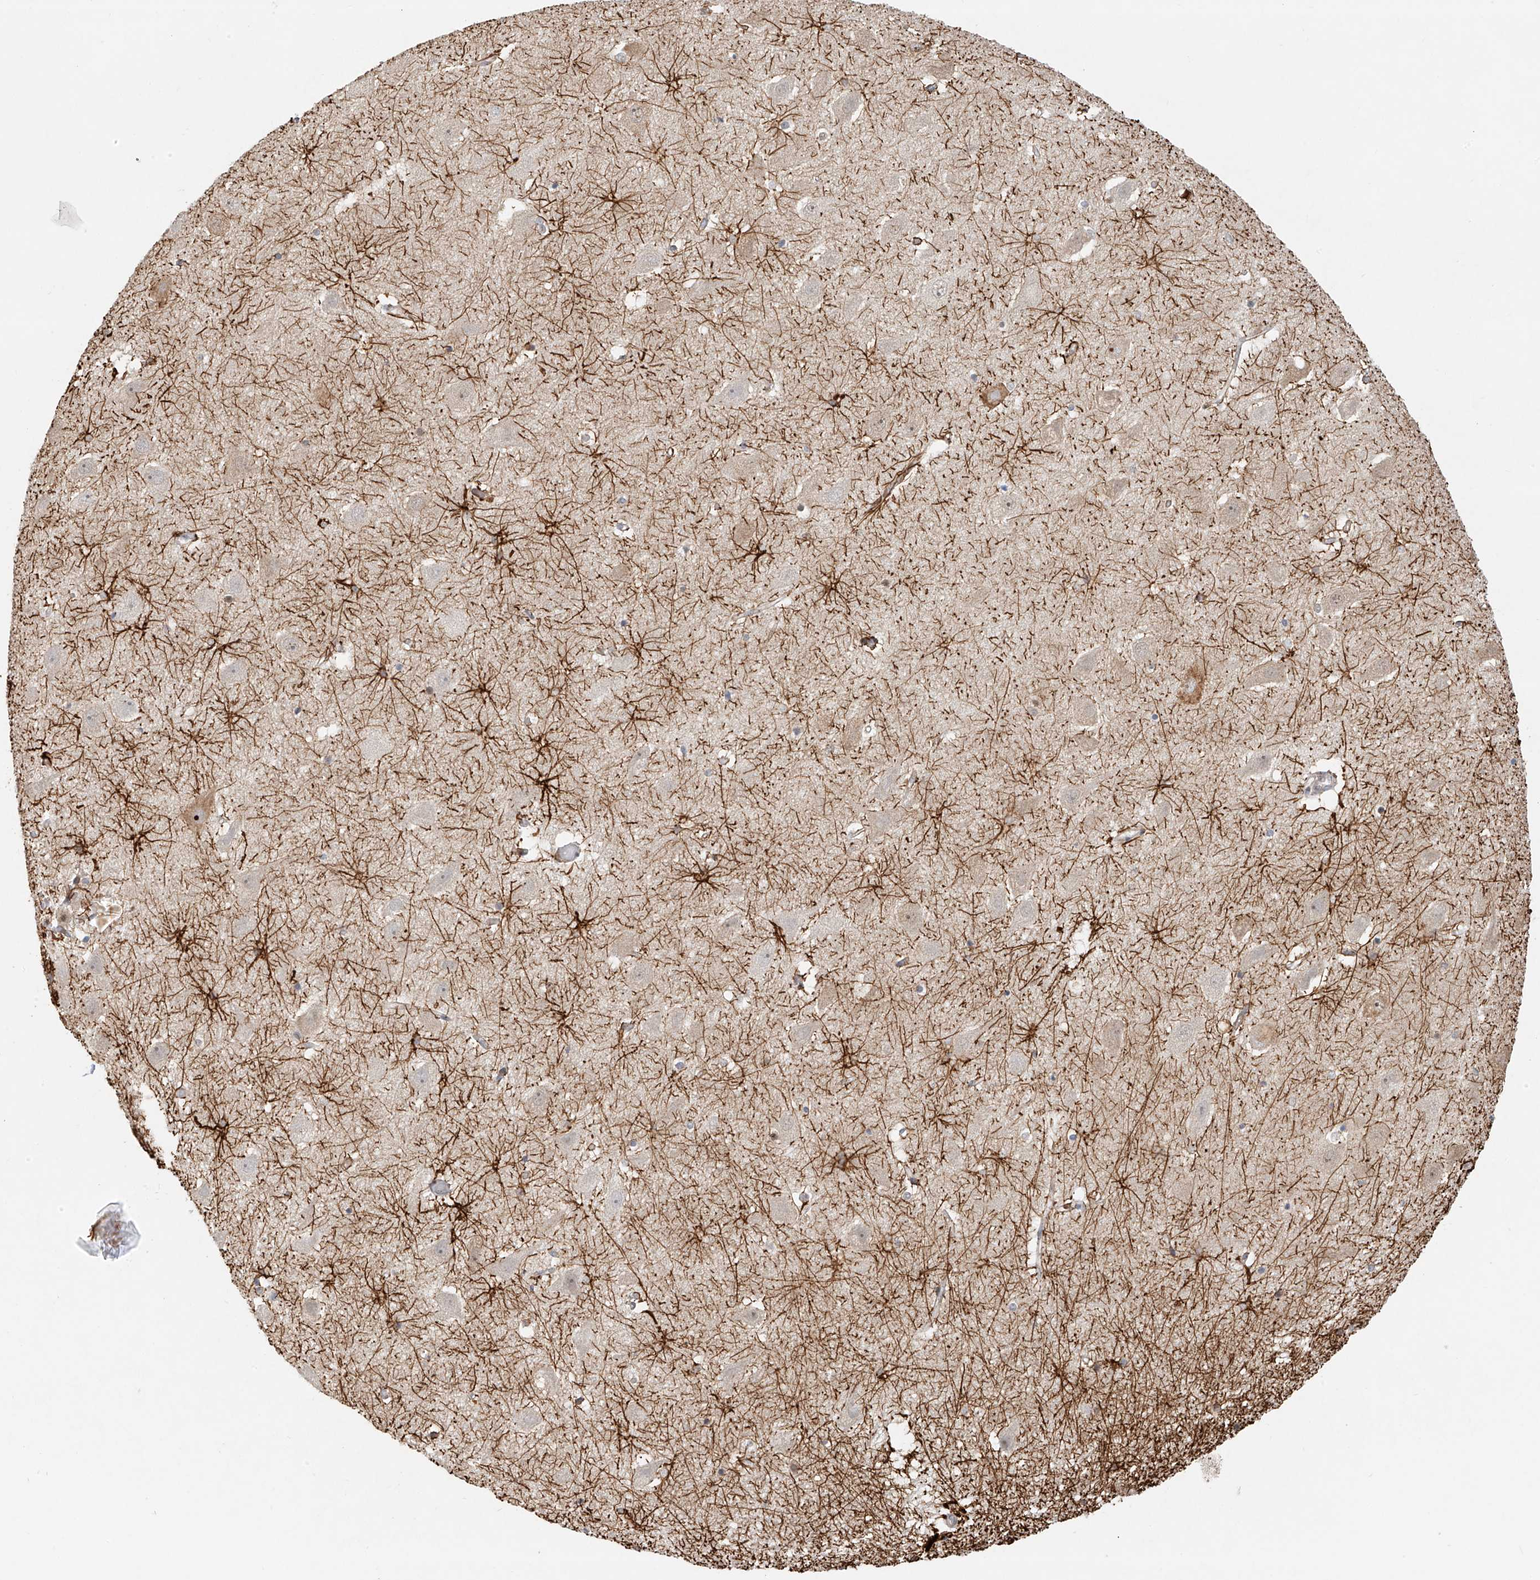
{"staining": {"intensity": "strong", "quantity": "<25%", "location": "cytoplasmic/membranous"}, "tissue": "hippocampus", "cell_type": "Glial cells", "image_type": "normal", "snomed": [{"axis": "morphology", "description": "Normal tissue, NOS"}, {"axis": "topography", "description": "Hippocampus"}], "caption": "A high-resolution image shows immunohistochemistry (IHC) staining of unremarkable hippocampus, which shows strong cytoplasmic/membranous staining in about <25% of glial cells.", "gene": "TASP1", "patient": {"sex": "female", "age": 52}}